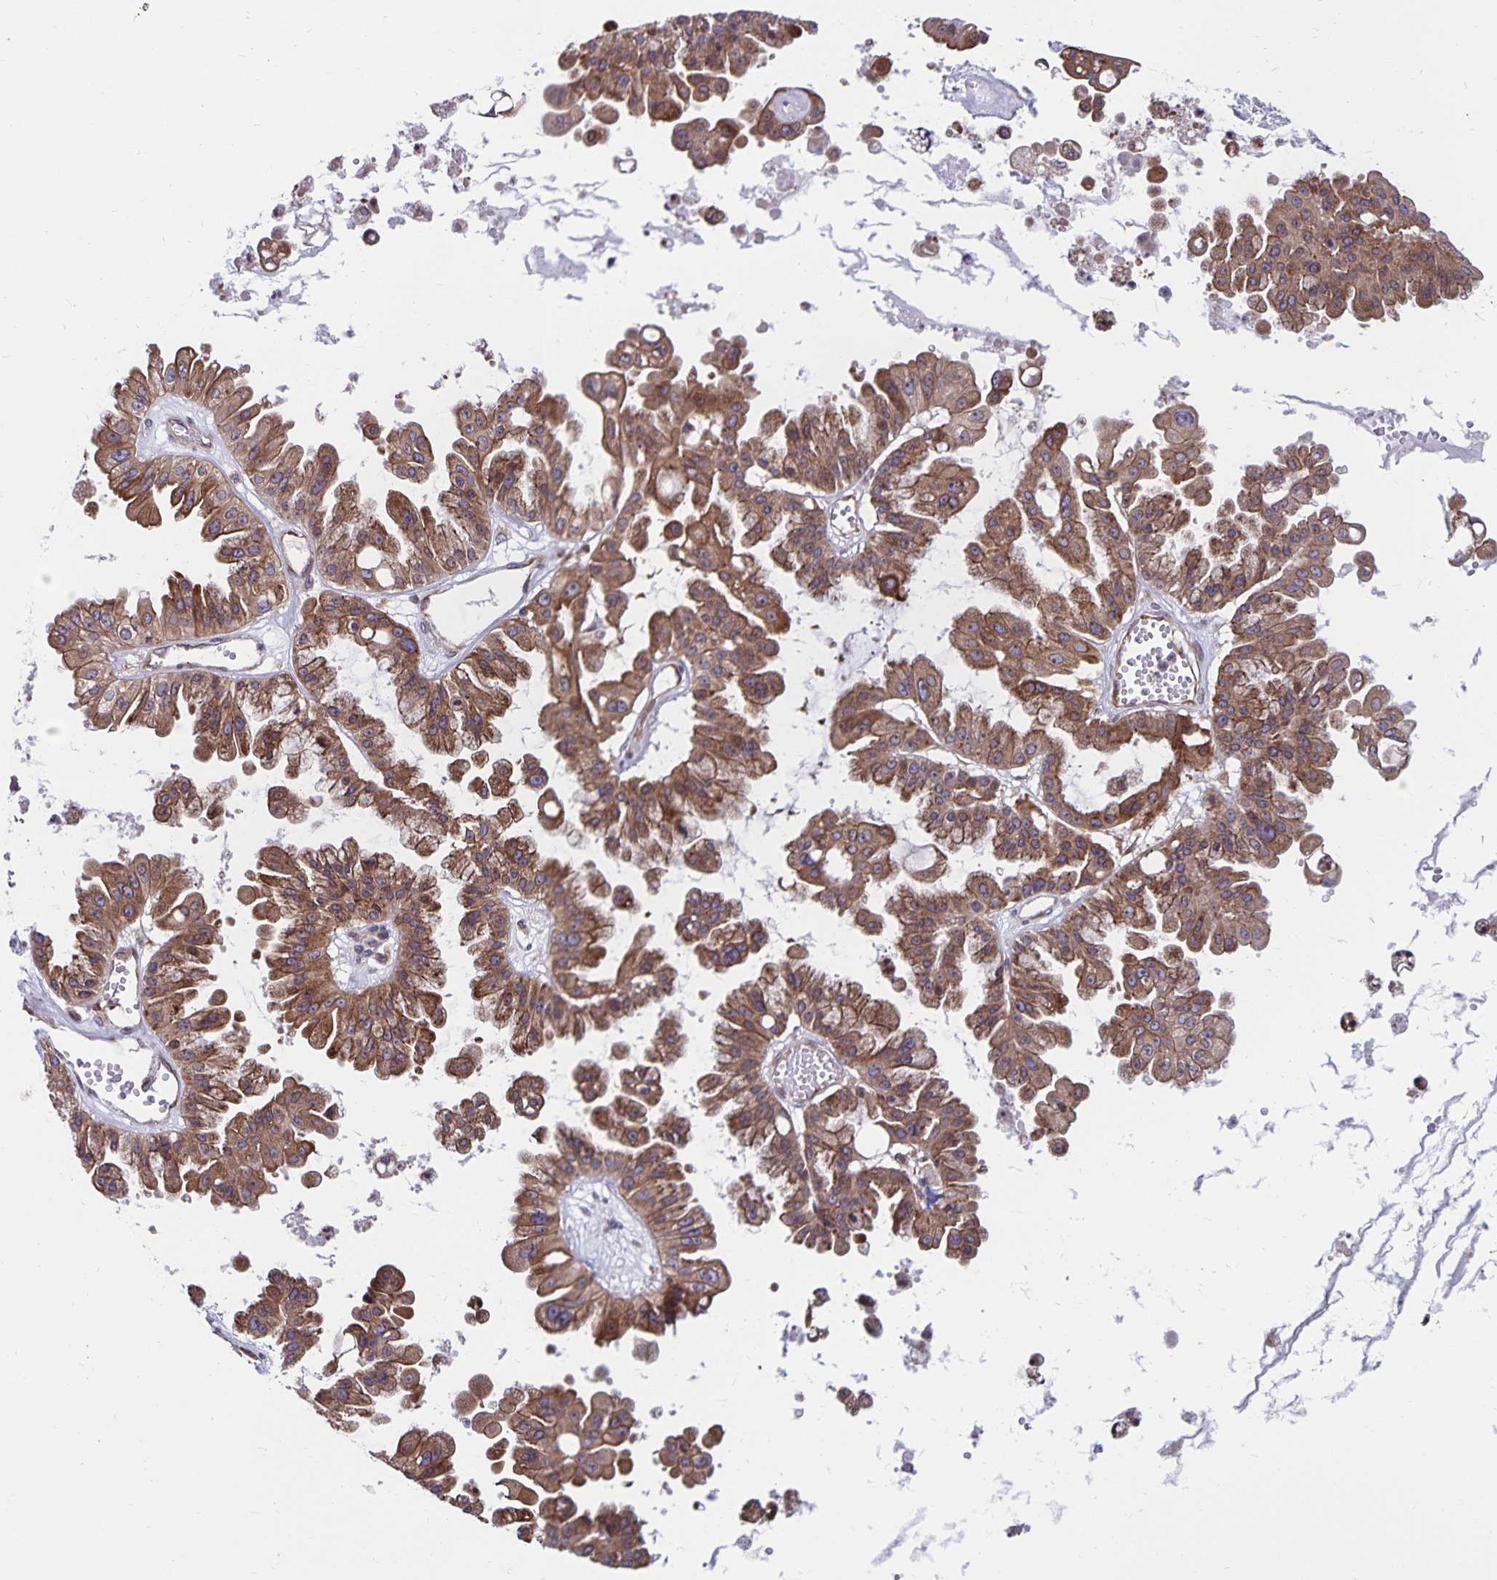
{"staining": {"intensity": "moderate", "quantity": ">75%", "location": "cytoplasmic/membranous"}, "tissue": "ovarian cancer", "cell_type": "Tumor cells", "image_type": "cancer", "snomed": [{"axis": "morphology", "description": "Cystadenocarcinoma, serous, NOS"}, {"axis": "topography", "description": "Ovary"}], "caption": "Human ovarian serous cystadenocarcinoma stained with a protein marker demonstrates moderate staining in tumor cells.", "gene": "SEC62", "patient": {"sex": "female", "age": 56}}